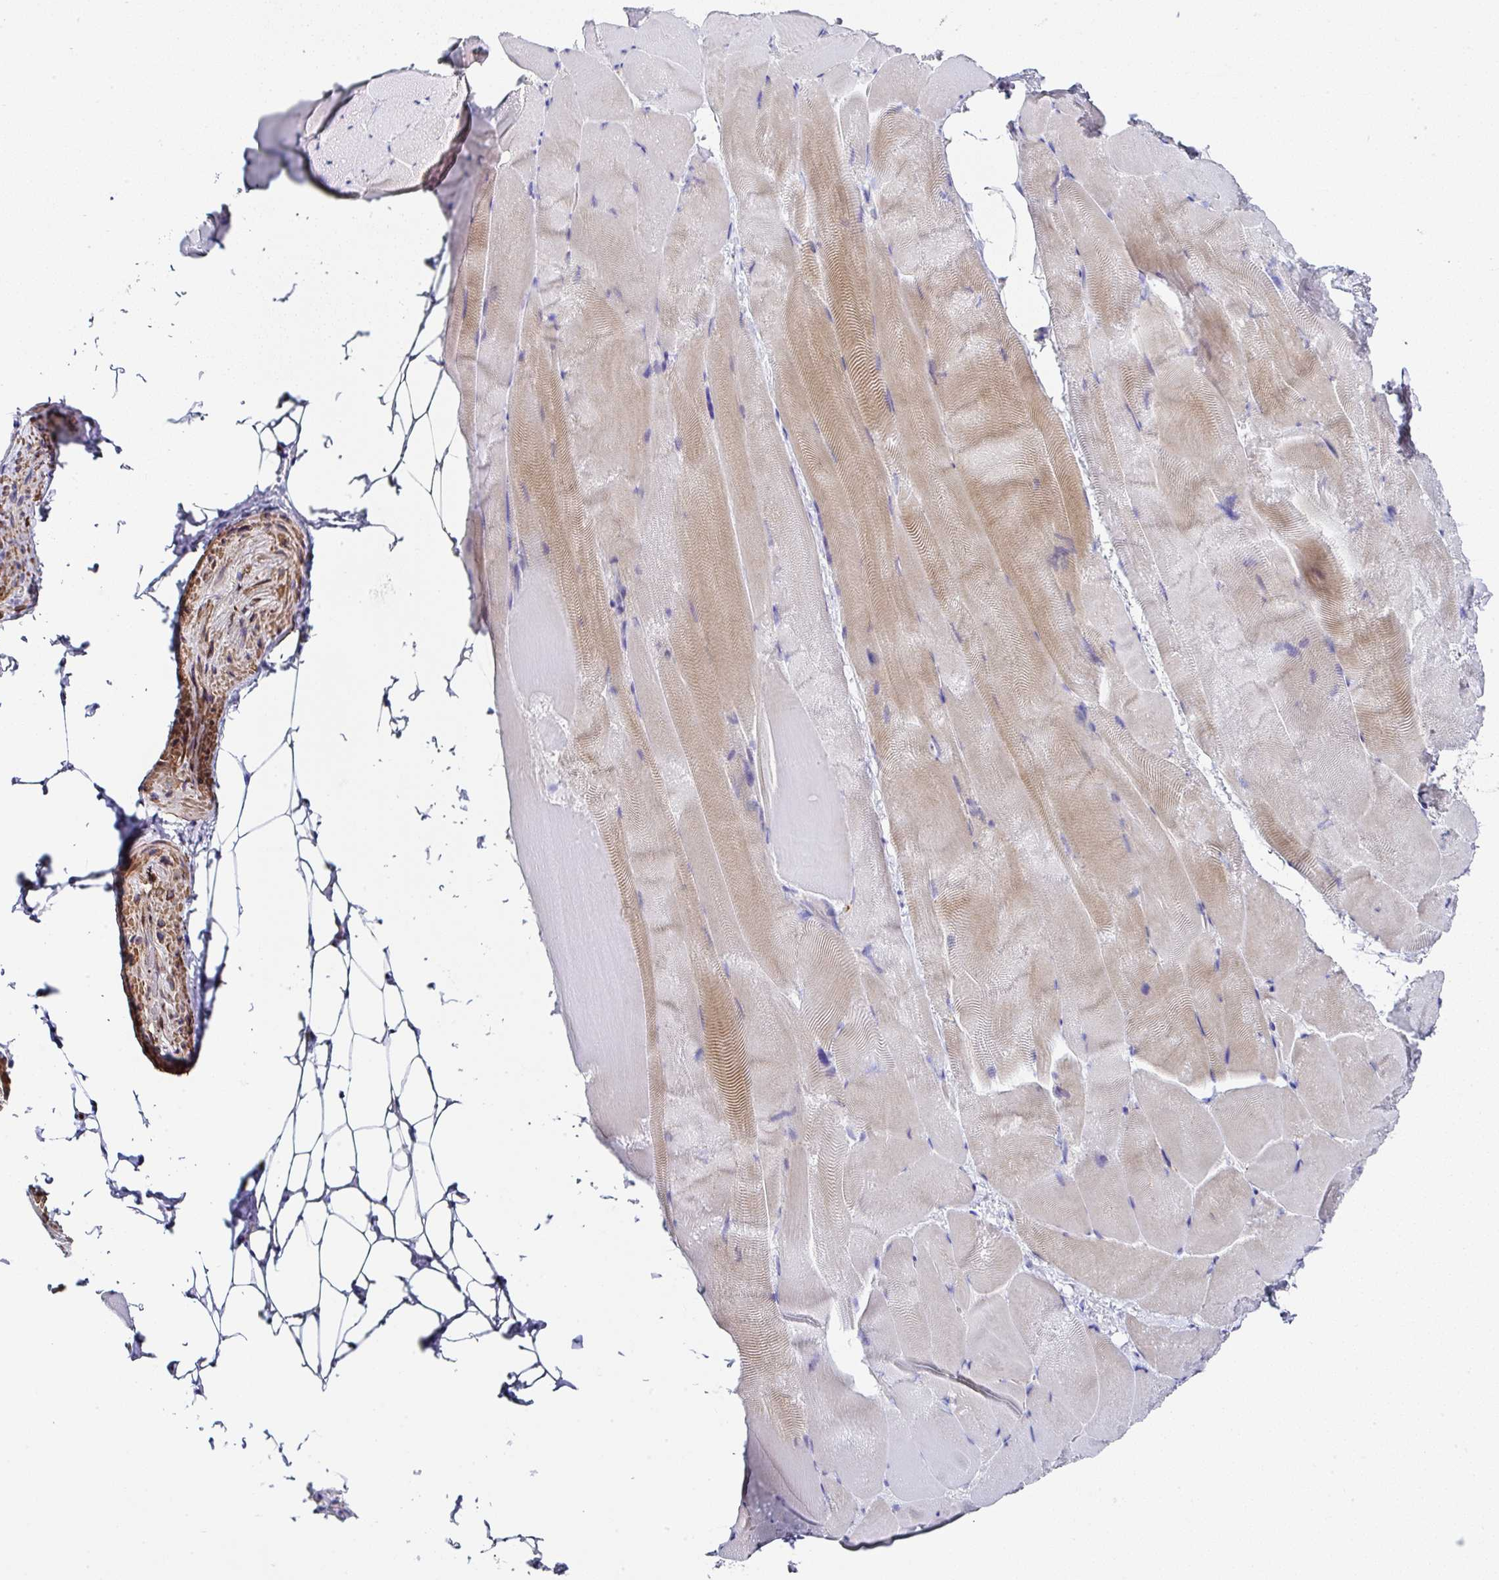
{"staining": {"intensity": "moderate", "quantity": "<25%", "location": "cytoplasmic/membranous"}, "tissue": "skeletal muscle", "cell_type": "Myocytes", "image_type": "normal", "snomed": [{"axis": "morphology", "description": "Normal tissue, NOS"}, {"axis": "topography", "description": "Skeletal muscle"}], "caption": "Moderate cytoplasmic/membranous positivity for a protein is seen in approximately <25% of myocytes of normal skeletal muscle using immunohistochemistry (IHC).", "gene": "PPFIA4", "patient": {"sex": "female", "age": 64}}